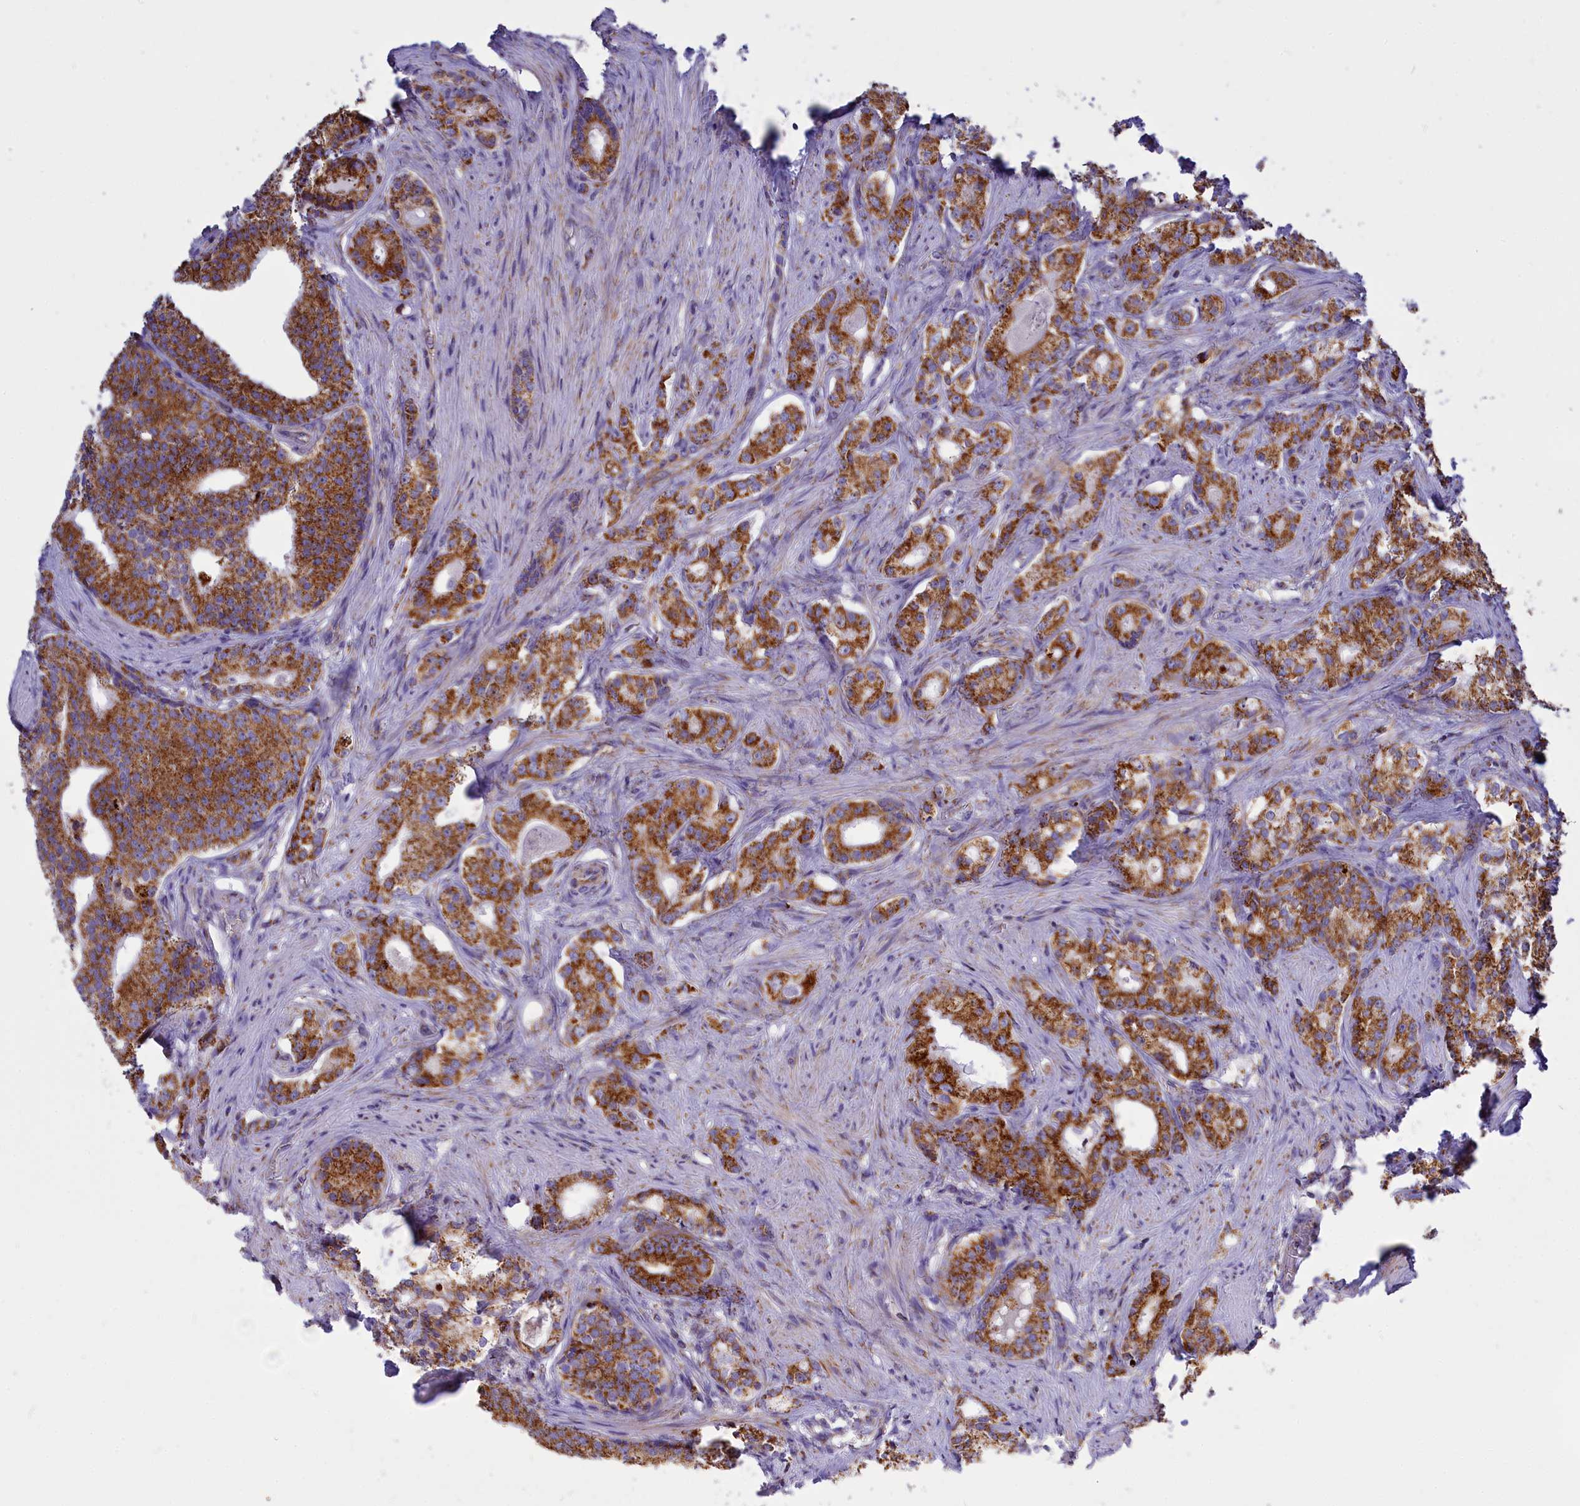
{"staining": {"intensity": "strong", "quantity": ">75%", "location": "cytoplasmic/membranous"}, "tissue": "prostate cancer", "cell_type": "Tumor cells", "image_type": "cancer", "snomed": [{"axis": "morphology", "description": "Adenocarcinoma, Low grade"}, {"axis": "topography", "description": "Prostate"}], "caption": "Protein staining displays strong cytoplasmic/membranous positivity in about >75% of tumor cells in prostate adenocarcinoma (low-grade).", "gene": "VDAC2", "patient": {"sex": "male", "age": 71}}